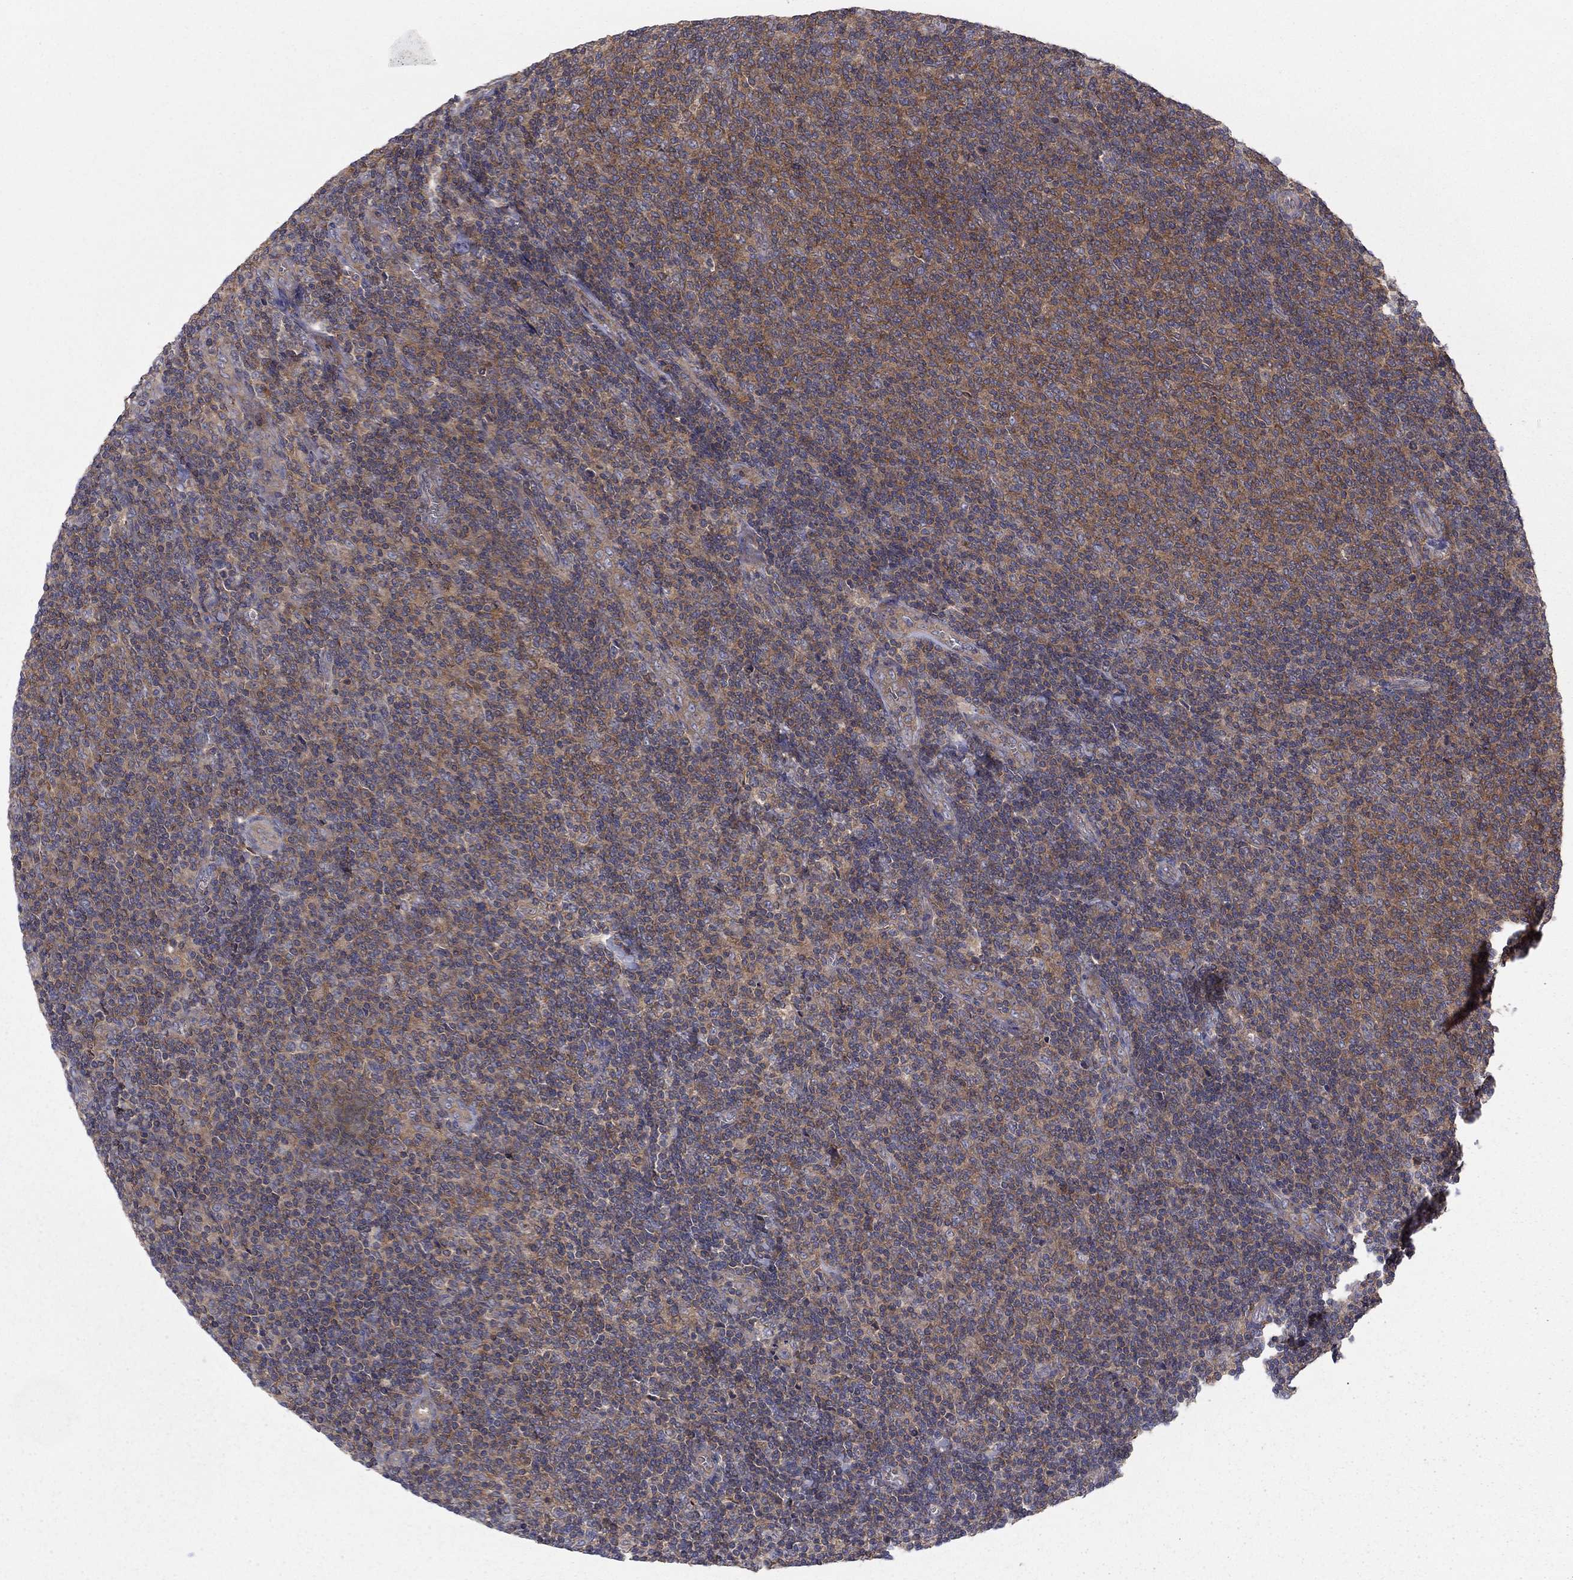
{"staining": {"intensity": "moderate", "quantity": "25%-75%", "location": "cytoplasmic/membranous"}, "tissue": "lymphoma", "cell_type": "Tumor cells", "image_type": "cancer", "snomed": [{"axis": "morphology", "description": "Malignant lymphoma, non-Hodgkin's type, Low grade"}, {"axis": "topography", "description": "Lymph node"}], "caption": "Human low-grade malignant lymphoma, non-Hodgkin's type stained with a brown dye displays moderate cytoplasmic/membranous positive staining in about 25%-75% of tumor cells.", "gene": "RNF123", "patient": {"sex": "male", "age": 52}}